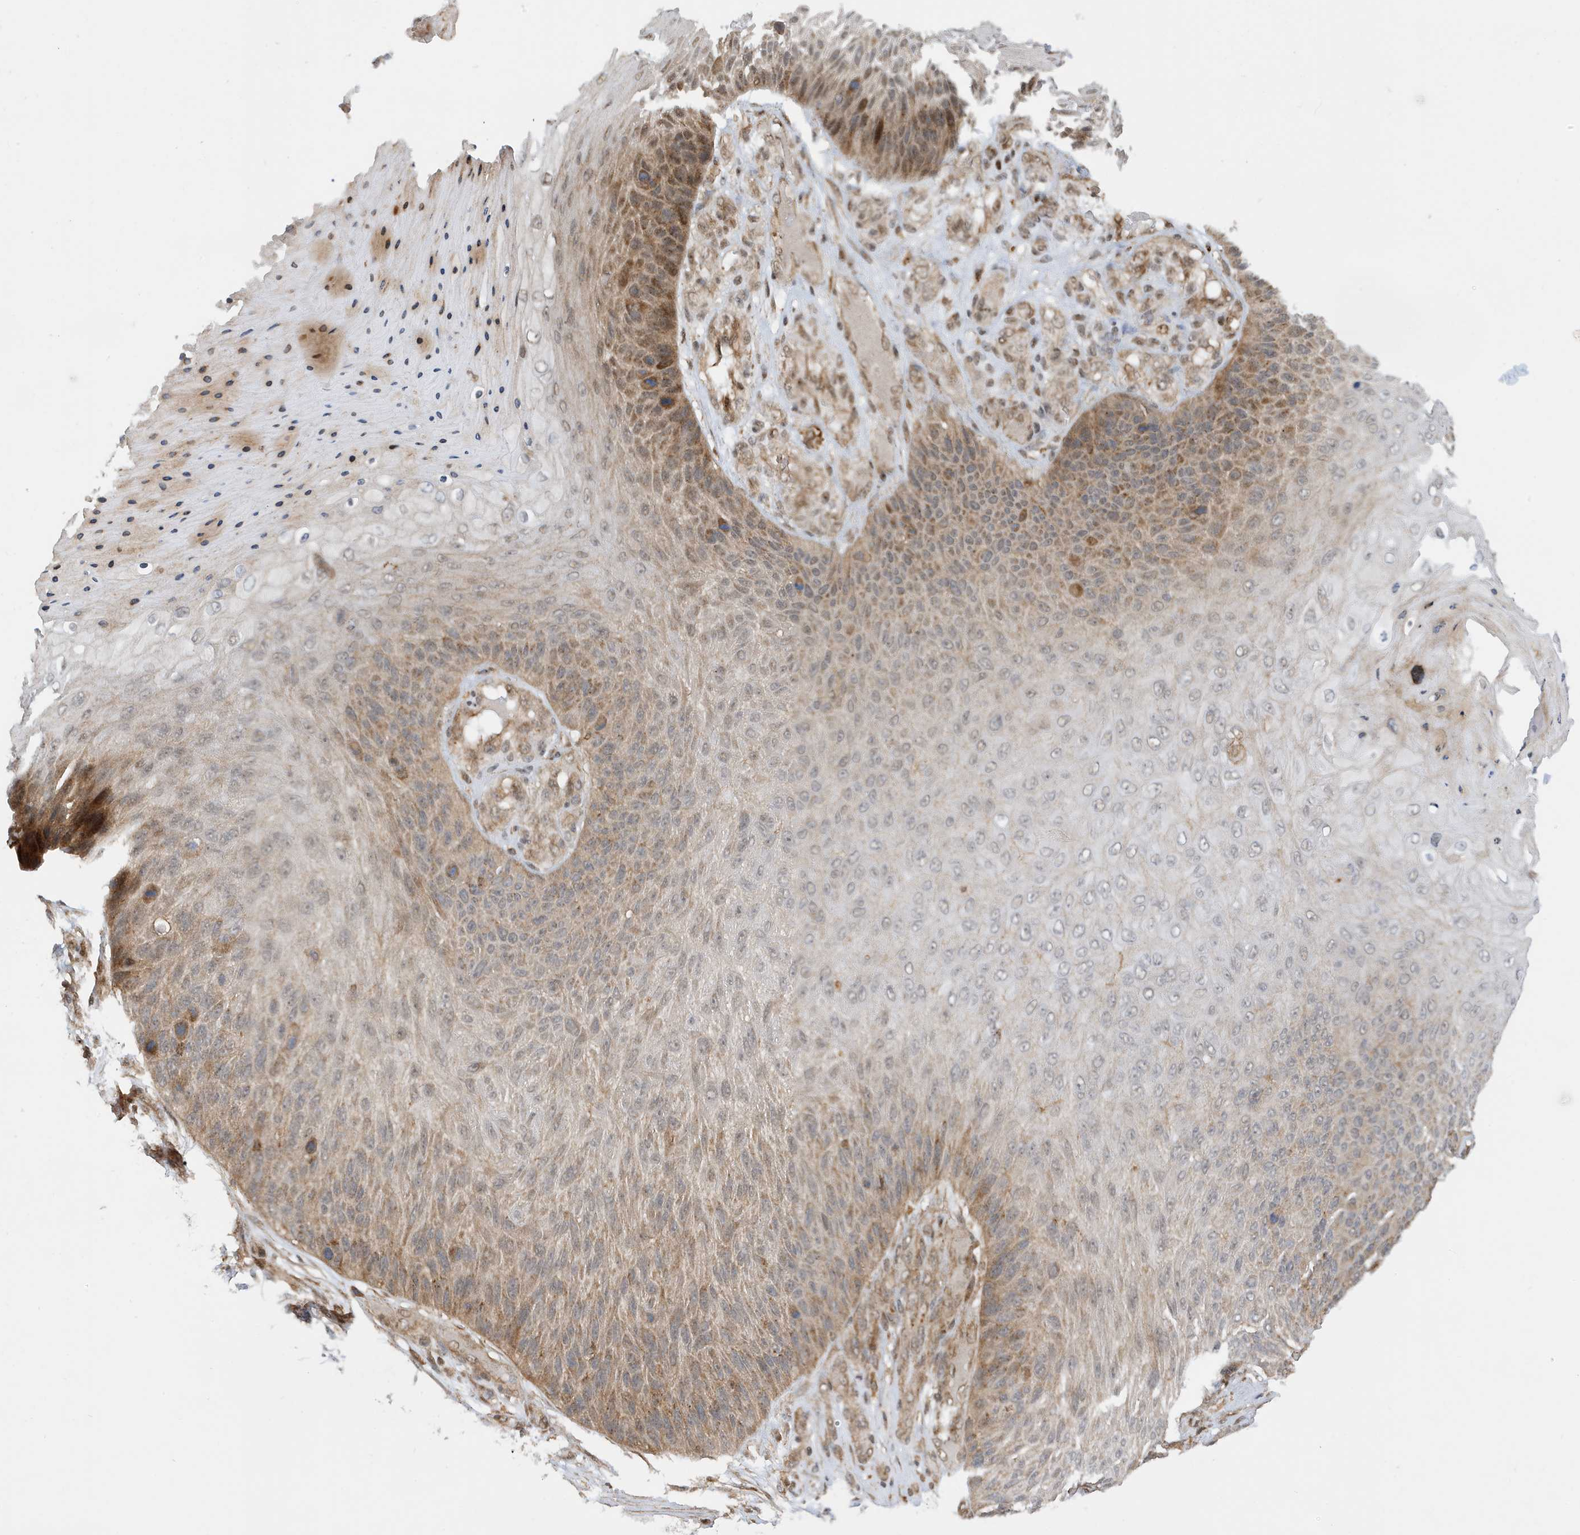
{"staining": {"intensity": "moderate", "quantity": "25%-75%", "location": "cytoplasmic/membranous"}, "tissue": "skin cancer", "cell_type": "Tumor cells", "image_type": "cancer", "snomed": [{"axis": "morphology", "description": "Squamous cell carcinoma, NOS"}, {"axis": "topography", "description": "Skin"}], "caption": "Skin cancer (squamous cell carcinoma) was stained to show a protein in brown. There is medium levels of moderate cytoplasmic/membranous staining in approximately 25%-75% of tumor cells.", "gene": "TATDN3", "patient": {"sex": "female", "age": 88}}